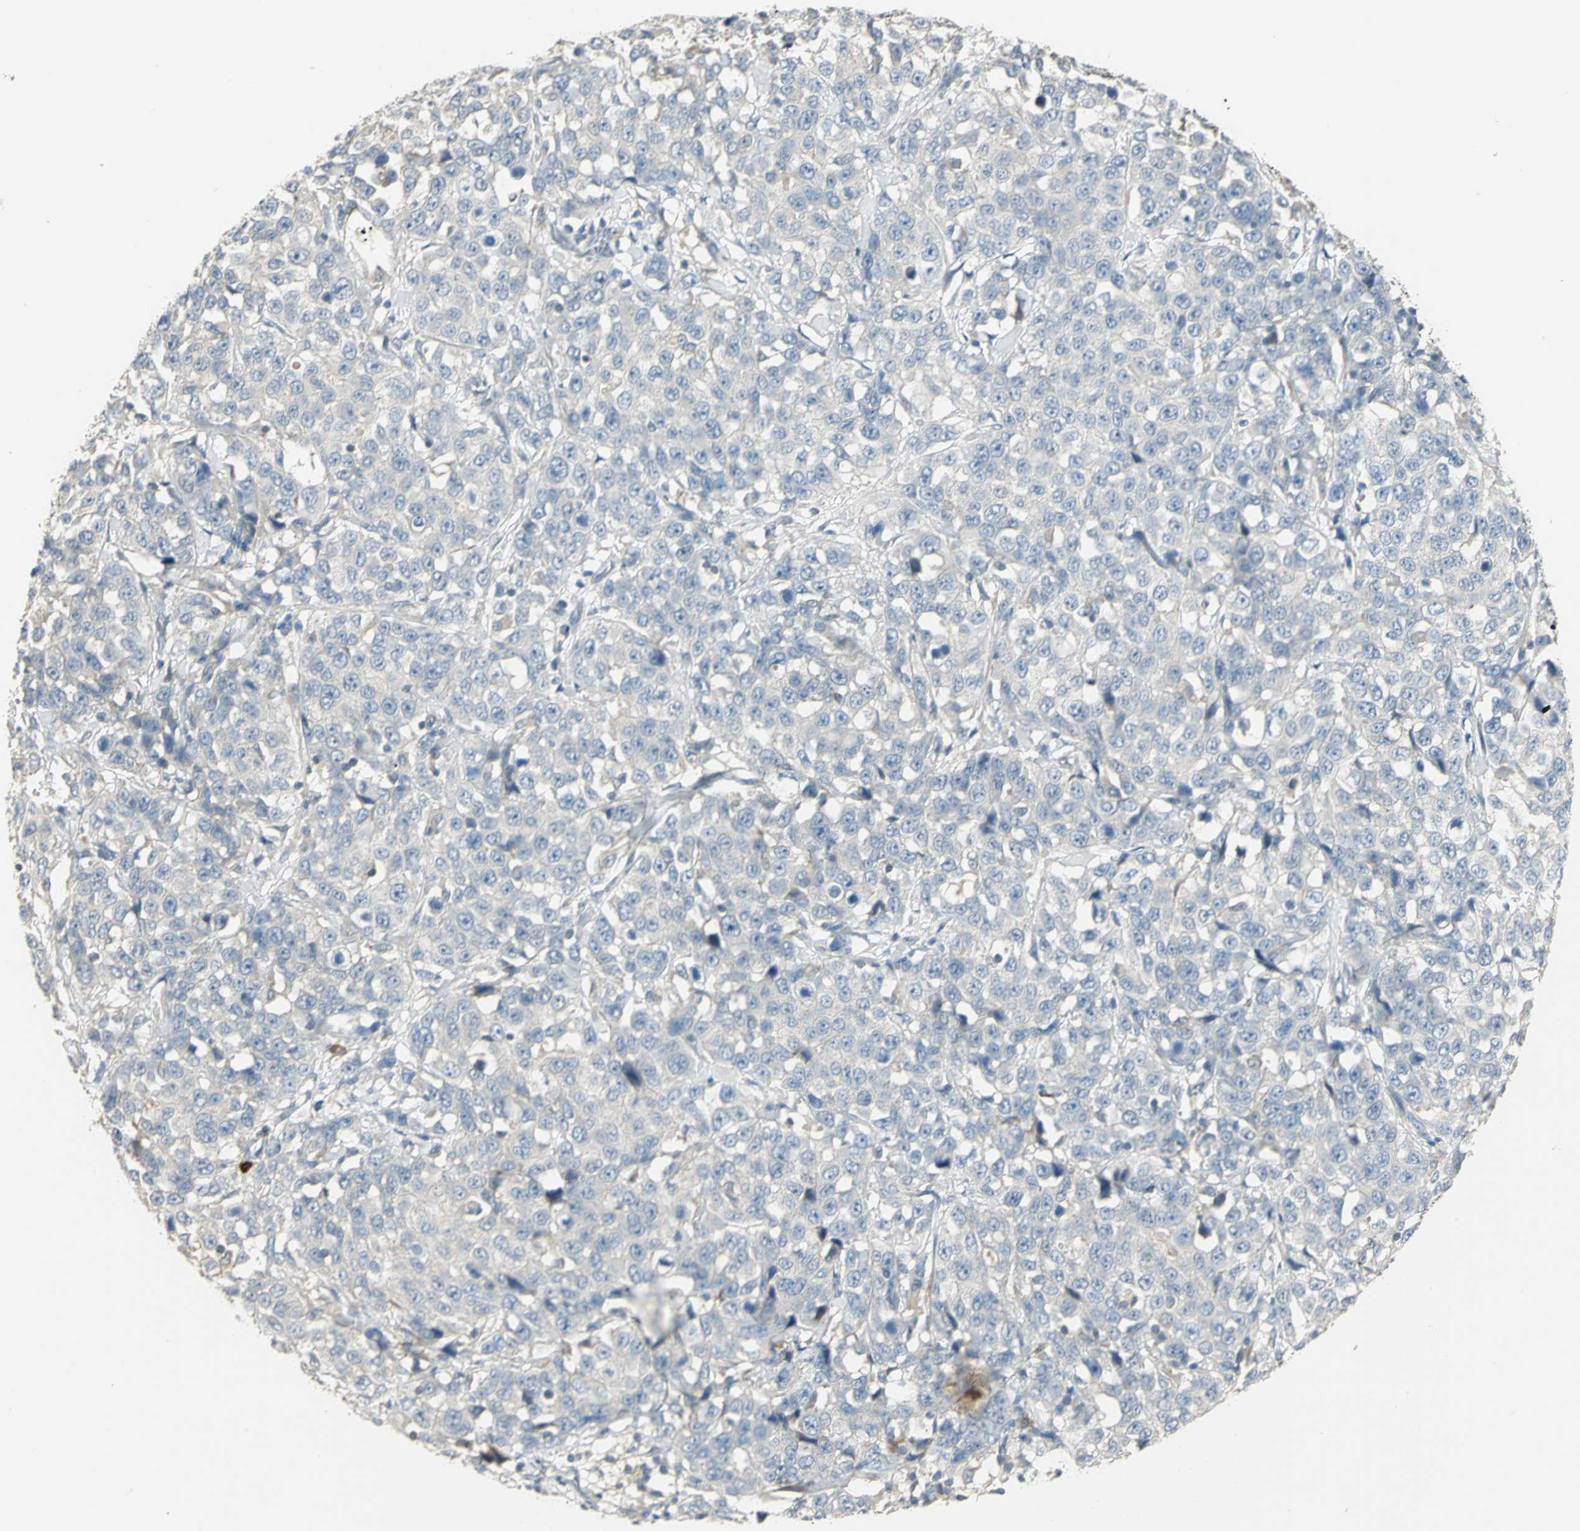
{"staining": {"intensity": "negative", "quantity": "none", "location": "none"}, "tissue": "stomach cancer", "cell_type": "Tumor cells", "image_type": "cancer", "snomed": [{"axis": "morphology", "description": "Normal tissue, NOS"}, {"axis": "morphology", "description": "Adenocarcinoma, NOS"}, {"axis": "topography", "description": "Stomach"}], "caption": "An immunohistochemistry (IHC) photomicrograph of stomach cancer is shown. There is no staining in tumor cells of stomach cancer.", "gene": "PROC", "patient": {"sex": "male", "age": 48}}